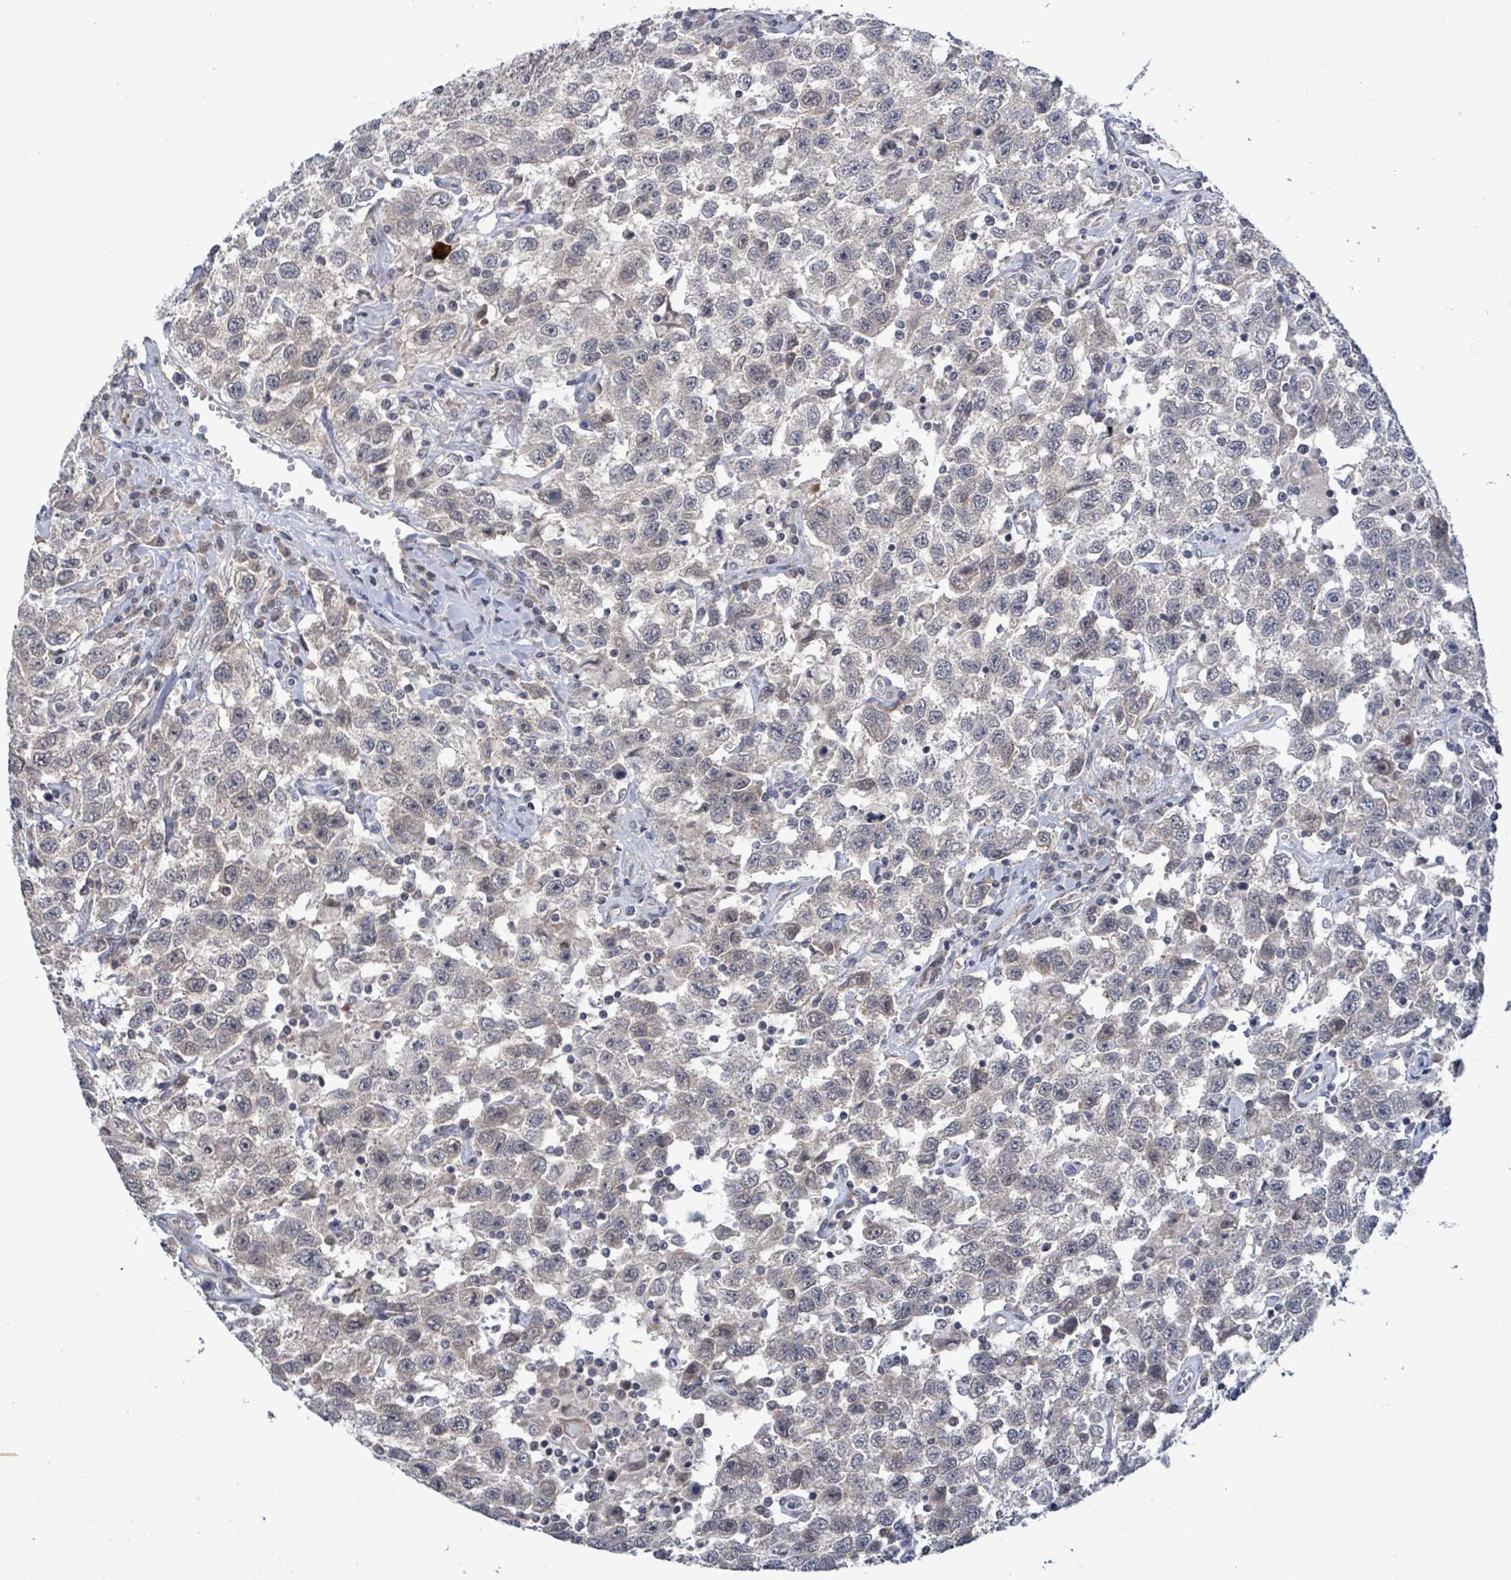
{"staining": {"intensity": "negative", "quantity": "none", "location": "none"}, "tissue": "testis cancer", "cell_type": "Tumor cells", "image_type": "cancer", "snomed": [{"axis": "morphology", "description": "Seminoma, NOS"}, {"axis": "topography", "description": "Testis"}], "caption": "An IHC image of testis cancer is shown. There is no staining in tumor cells of testis cancer. (Brightfield microscopy of DAB immunohistochemistry at high magnification).", "gene": "COQ10B", "patient": {"sex": "male", "age": 41}}